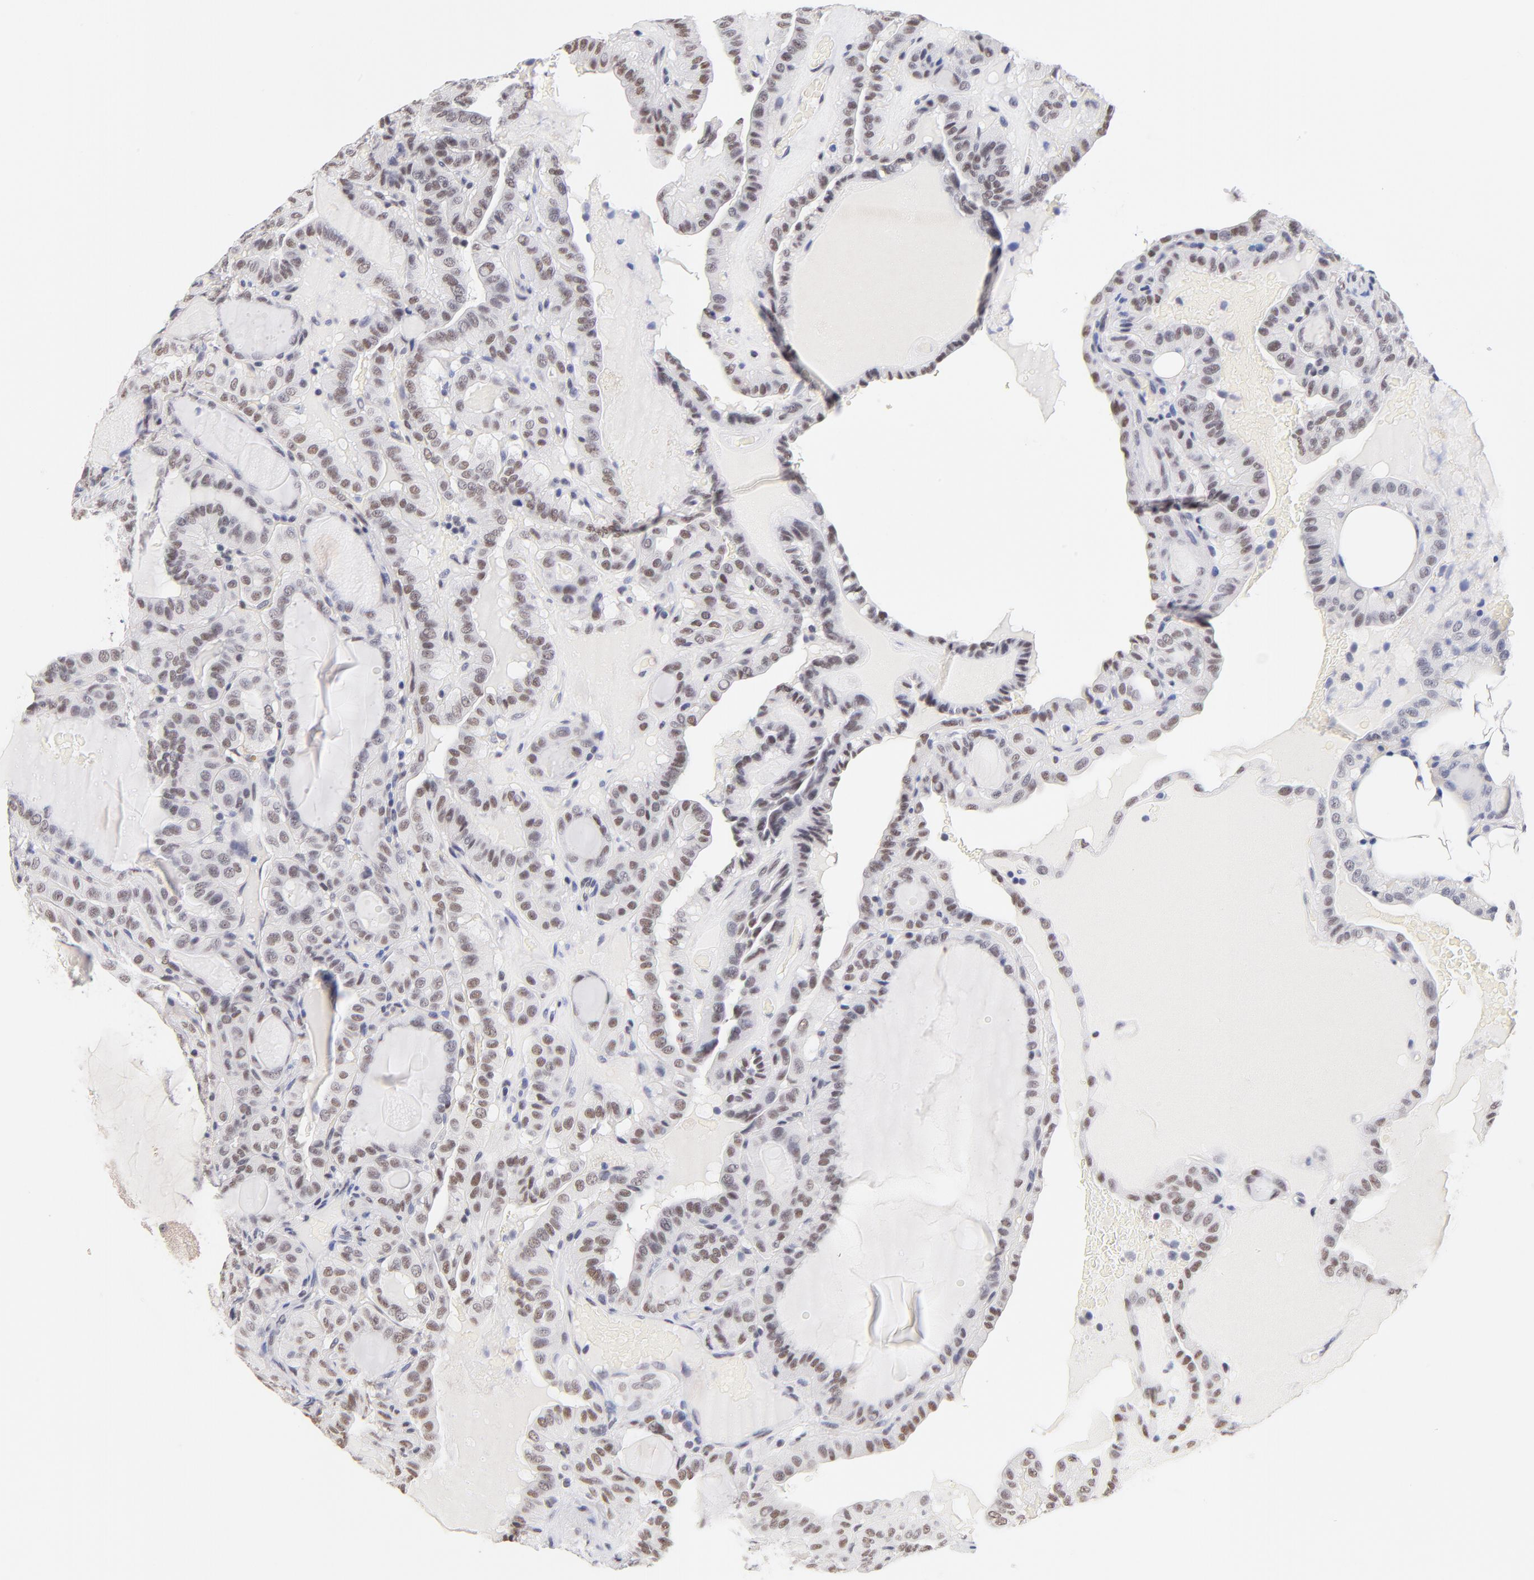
{"staining": {"intensity": "moderate", "quantity": "25%-75%", "location": "nuclear"}, "tissue": "thyroid cancer", "cell_type": "Tumor cells", "image_type": "cancer", "snomed": [{"axis": "morphology", "description": "Papillary adenocarcinoma, NOS"}, {"axis": "topography", "description": "Thyroid gland"}], "caption": "Moderate nuclear protein expression is seen in approximately 25%-75% of tumor cells in papillary adenocarcinoma (thyroid).", "gene": "ZNF74", "patient": {"sex": "male", "age": 77}}